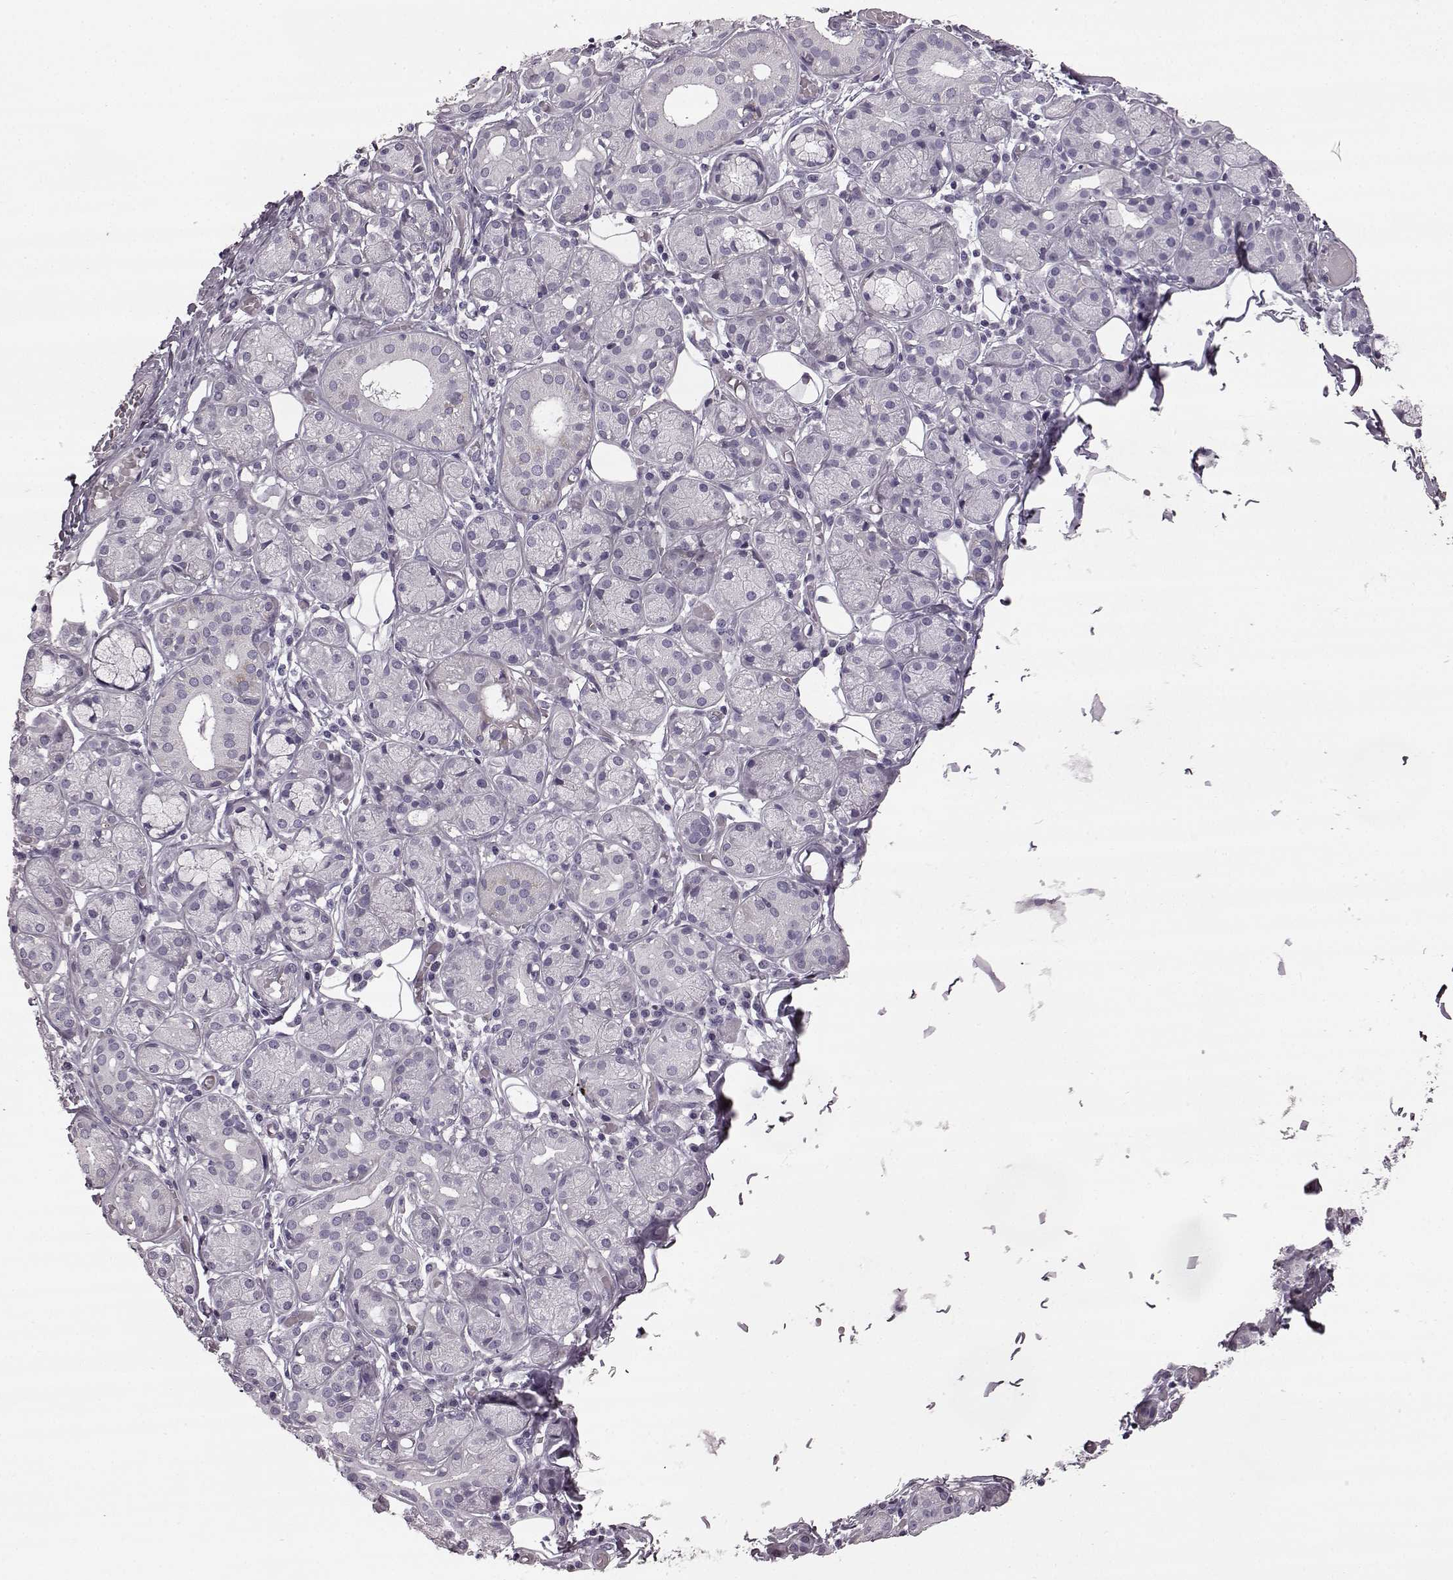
{"staining": {"intensity": "negative", "quantity": "none", "location": "none"}, "tissue": "salivary gland", "cell_type": "Glandular cells", "image_type": "normal", "snomed": [{"axis": "morphology", "description": "Normal tissue, NOS"}, {"axis": "topography", "description": "Salivary gland"}, {"axis": "topography", "description": "Peripheral nerve tissue"}], "caption": "Photomicrograph shows no significant protein expression in glandular cells of normal salivary gland. The staining is performed using DAB (3,3'-diaminobenzidine) brown chromogen with nuclei counter-stained in using hematoxylin.", "gene": "ODAD4", "patient": {"sex": "male", "age": 71}}